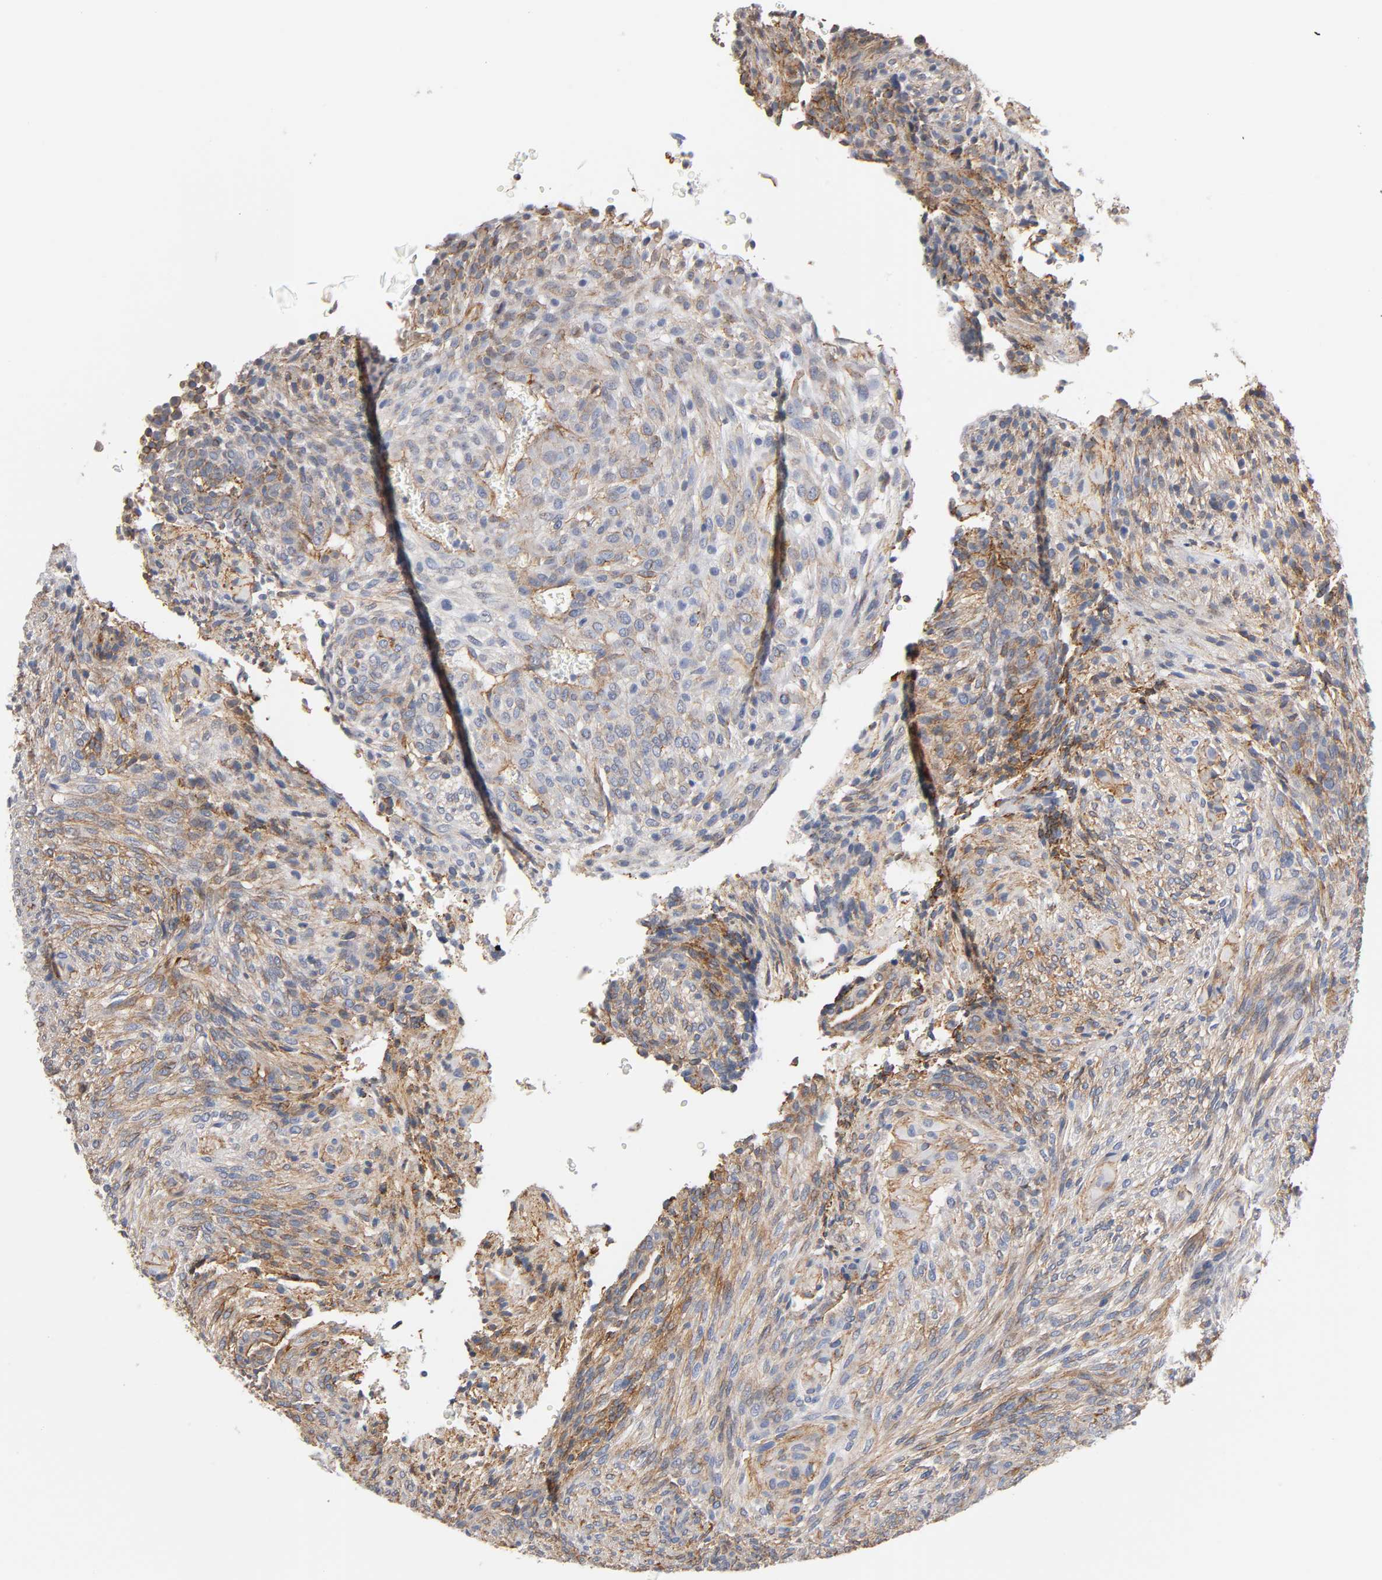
{"staining": {"intensity": "moderate", "quantity": ">75%", "location": "cytoplasmic/membranous"}, "tissue": "glioma", "cell_type": "Tumor cells", "image_type": "cancer", "snomed": [{"axis": "morphology", "description": "Glioma, malignant, High grade"}, {"axis": "topography", "description": "Cerebral cortex"}], "caption": "Immunohistochemistry (IHC) photomicrograph of neoplastic tissue: glioma stained using IHC exhibits medium levels of moderate protein expression localized specifically in the cytoplasmic/membranous of tumor cells, appearing as a cytoplasmic/membranous brown color.", "gene": "SPTAN1", "patient": {"sex": "female", "age": 55}}